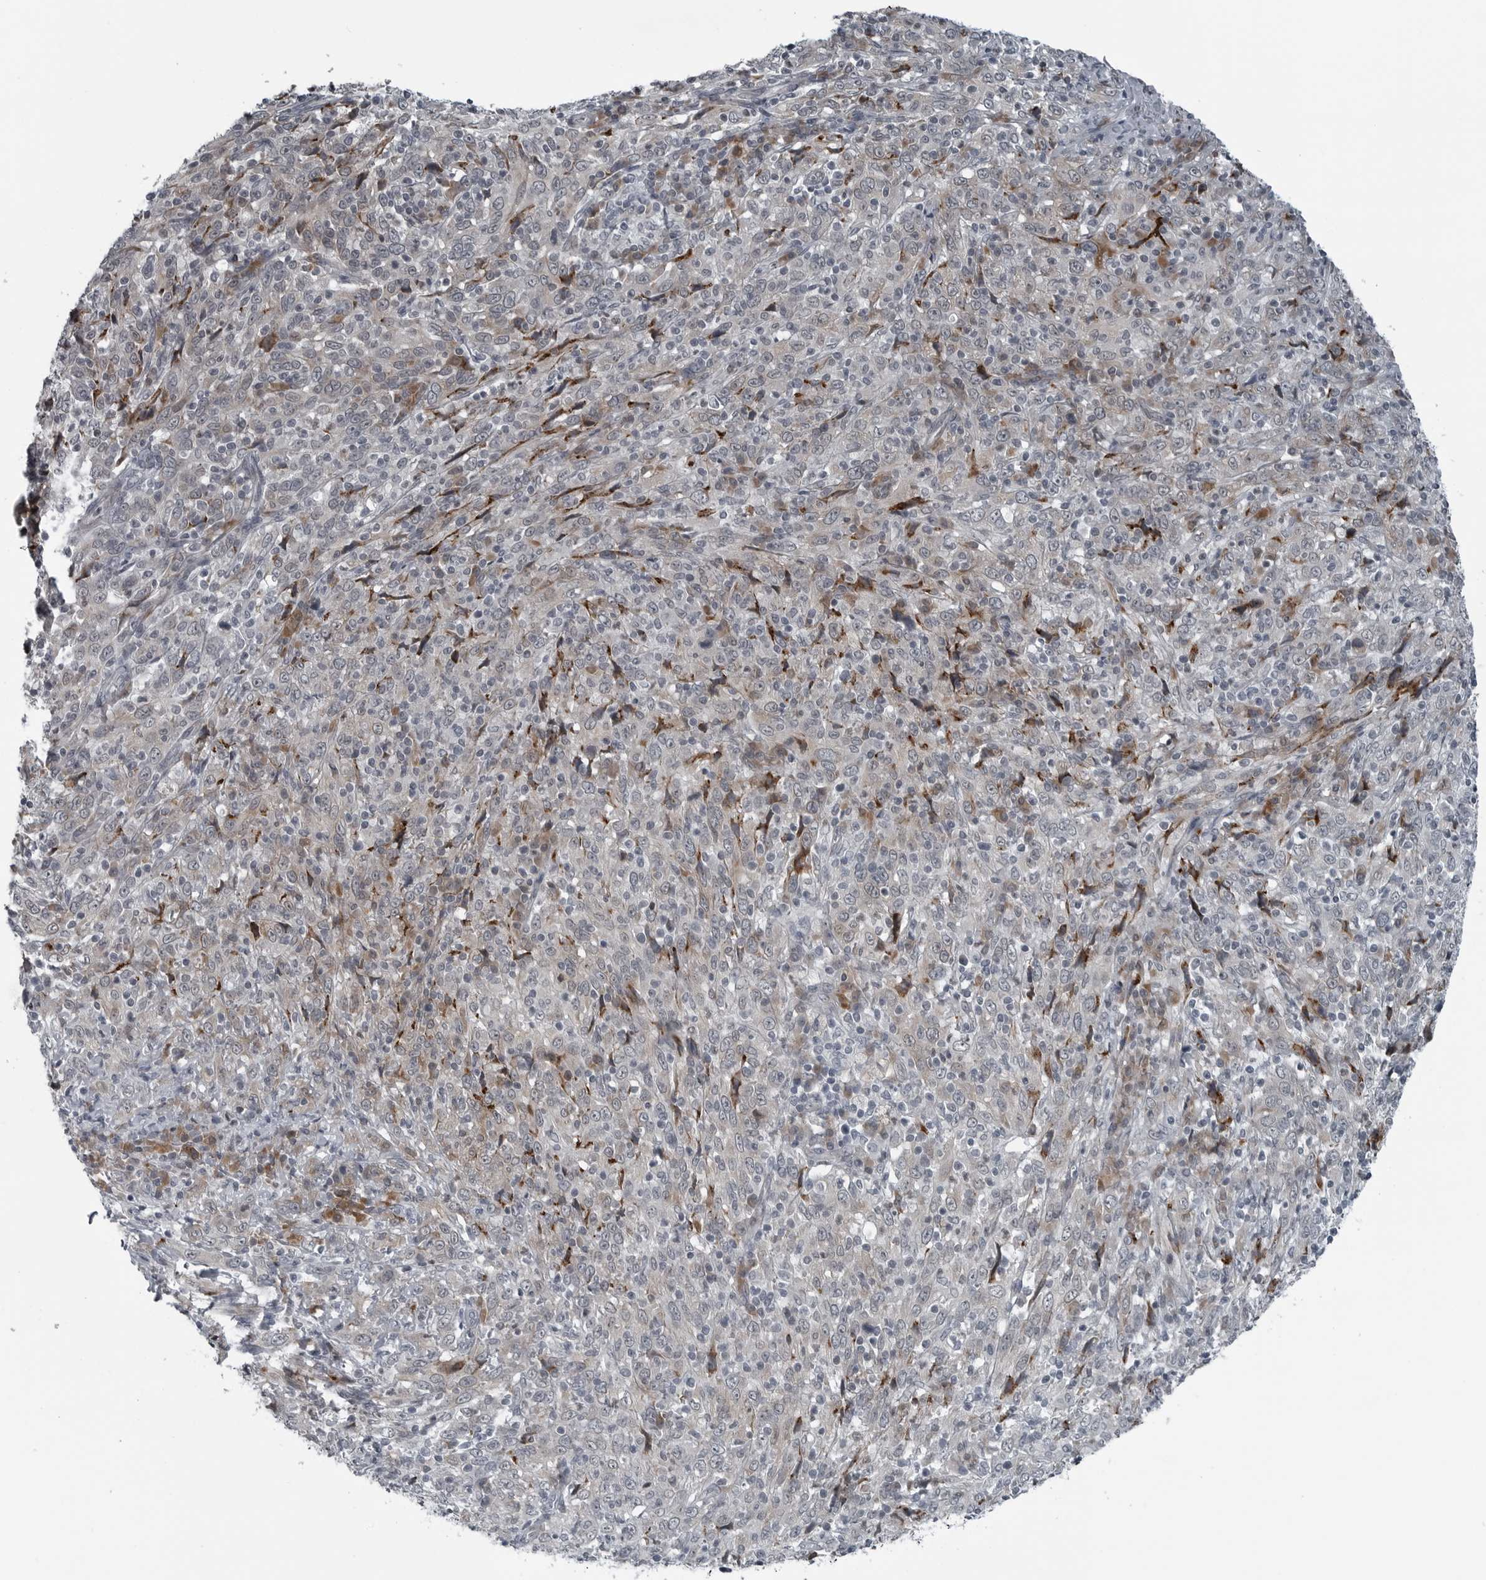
{"staining": {"intensity": "negative", "quantity": "none", "location": "none"}, "tissue": "cervical cancer", "cell_type": "Tumor cells", "image_type": "cancer", "snomed": [{"axis": "morphology", "description": "Squamous cell carcinoma, NOS"}, {"axis": "topography", "description": "Cervix"}], "caption": "Immunohistochemistry micrograph of neoplastic tissue: human cervical squamous cell carcinoma stained with DAB (3,3'-diaminobenzidine) exhibits no significant protein expression in tumor cells.", "gene": "DNAAF11", "patient": {"sex": "female", "age": 46}}